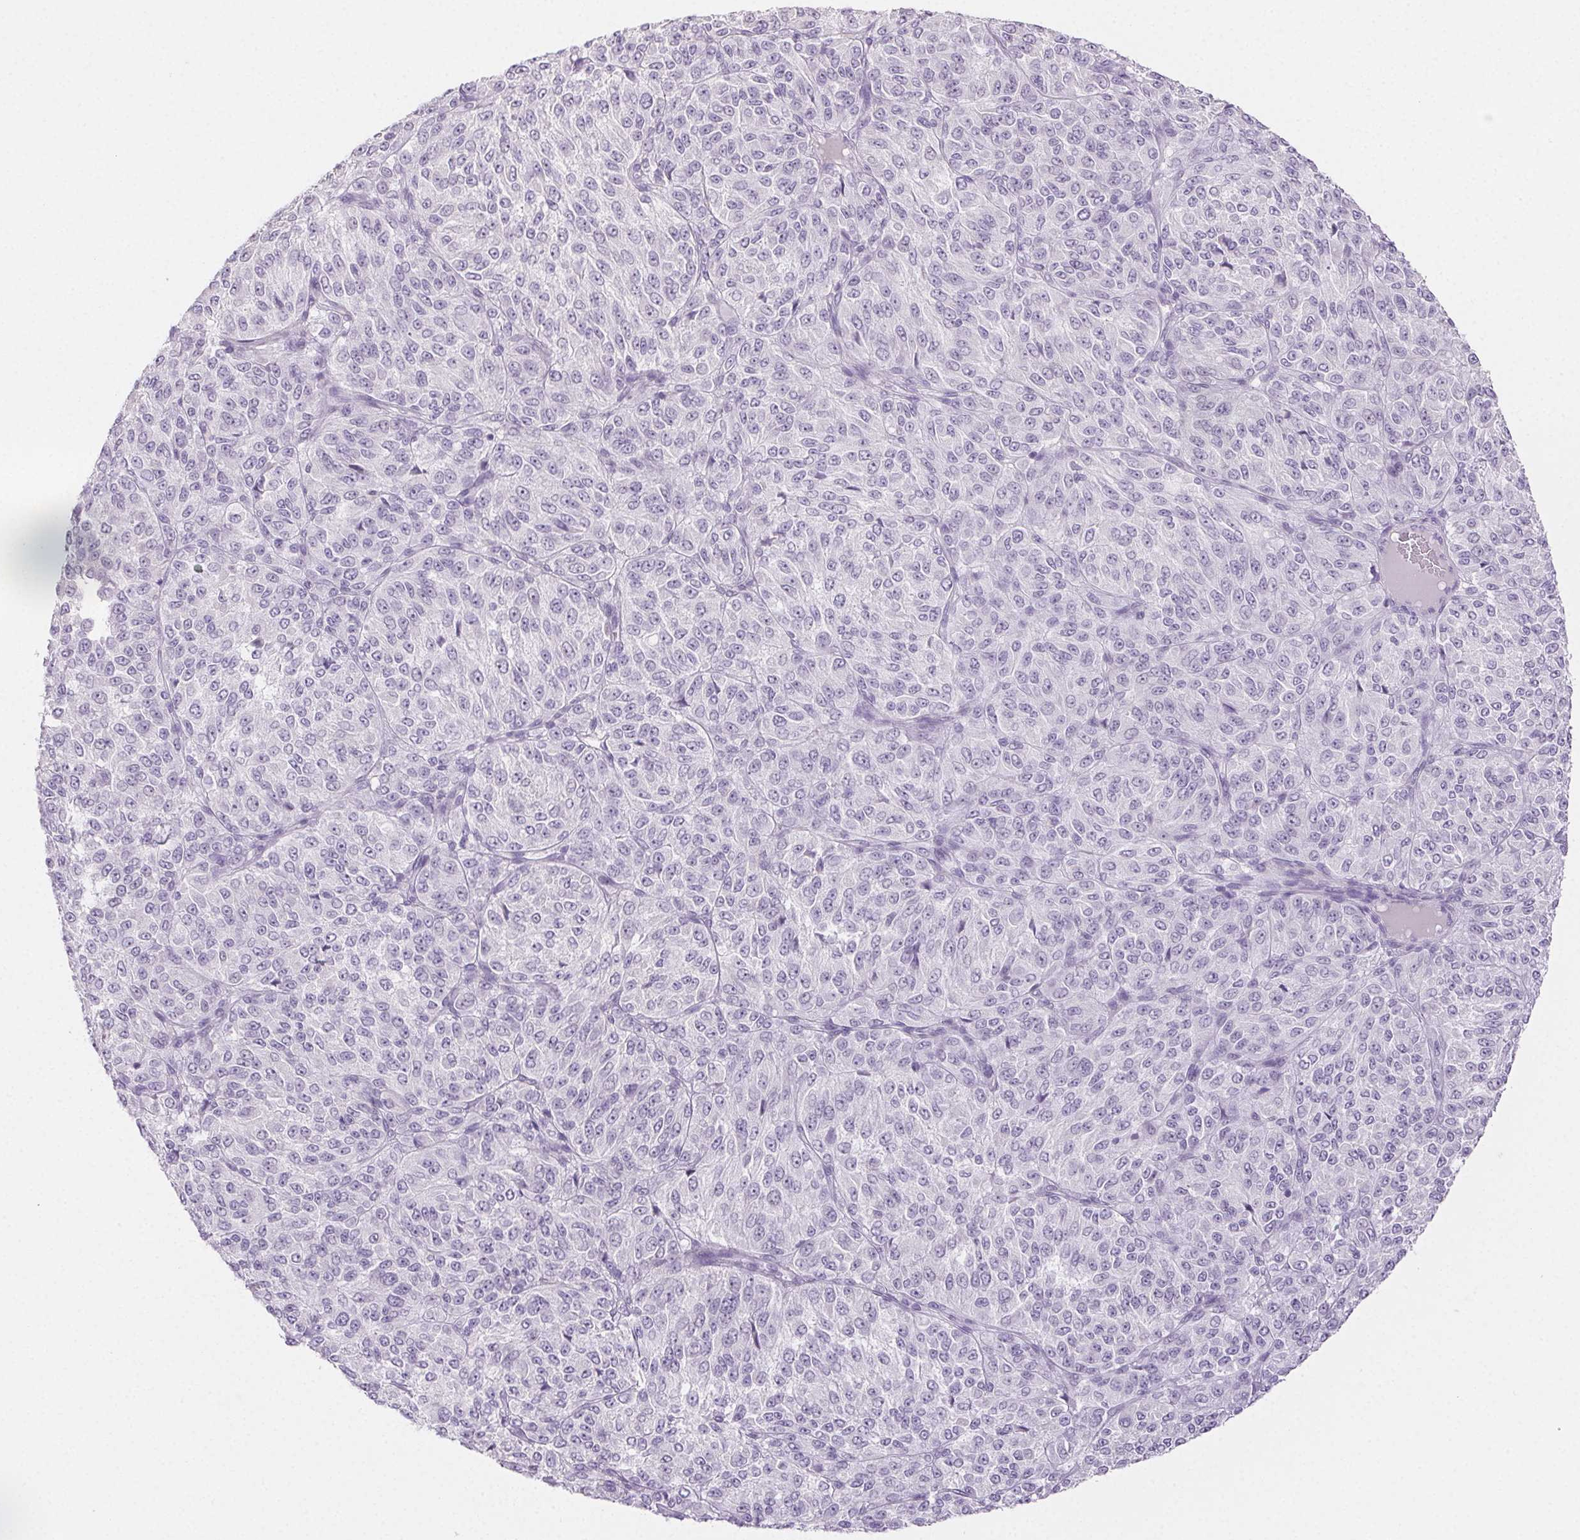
{"staining": {"intensity": "negative", "quantity": "none", "location": "none"}, "tissue": "melanoma", "cell_type": "Tumor cells", "image_type": "cancer", "snomed": [{"axis": "morphology", "description": "Malignant melanoma, Metastatic site"}, {"axis": "topography", "description": "Brain"}], "caption": "The micrograph displays no staining of tumor cells in malignant melanoma (metastatic site).", "gene": "PI3", "patient": {"sex": "female", "age": 56}}